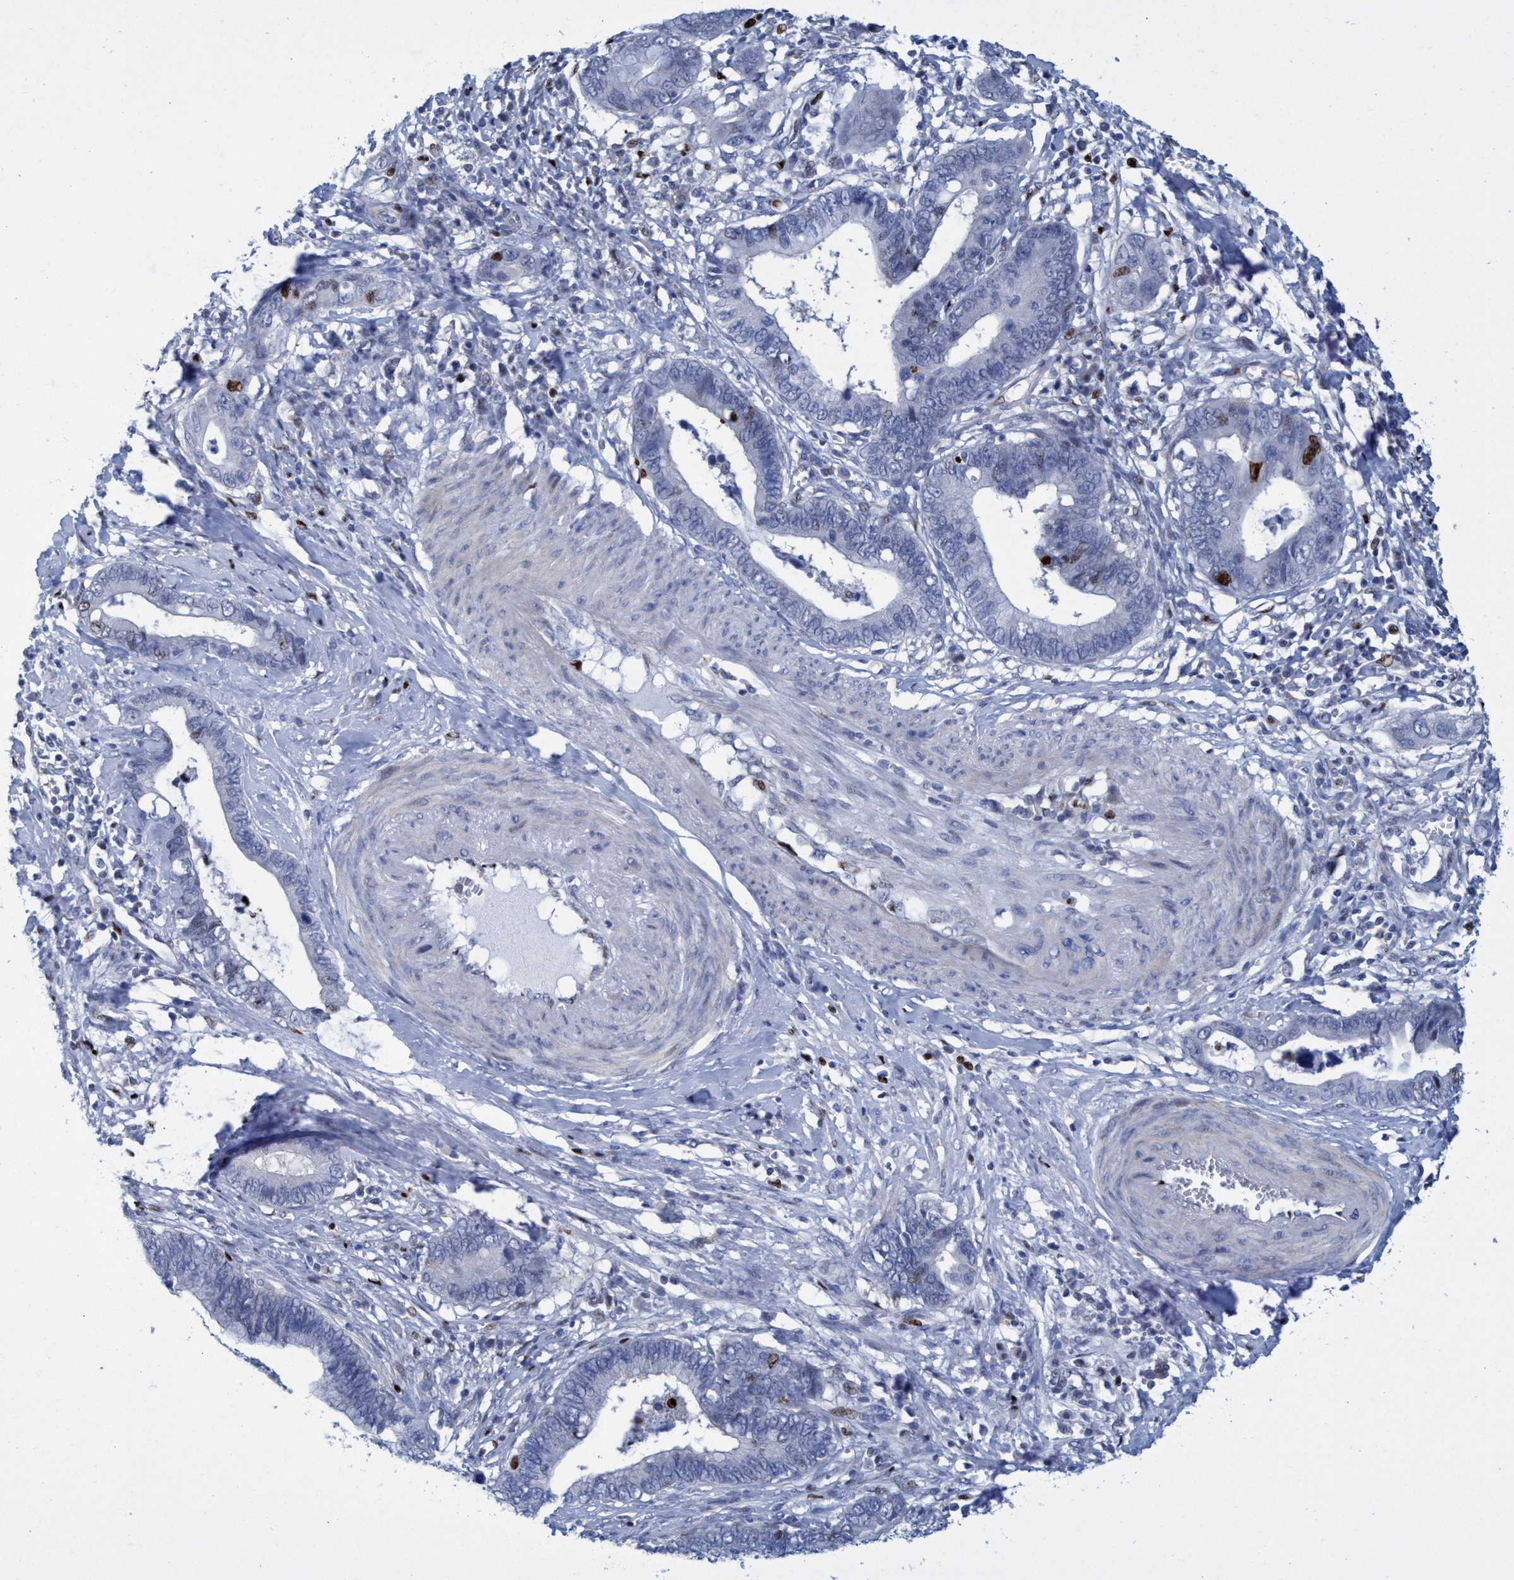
{"staining": {"intensity": "moderate", "quantity": "<25%", "location": "nuclear"}, "tissue": "cervical cancer", "cell_type": "Tumor cells", "image_type": "cancer", "snomed": [{"axis": "morphology", "description": "Adenocarcinoma, NOS"}, {"axis": "topography", "description": "Cervix"}], "caption": "Protein staining of cervical cancer tissue demonstrates moderate nuclear positivity in approximately <25% of tumor cells.", "gene": "R3HCC1", "patient": {"sex": "female", "age": 44}}